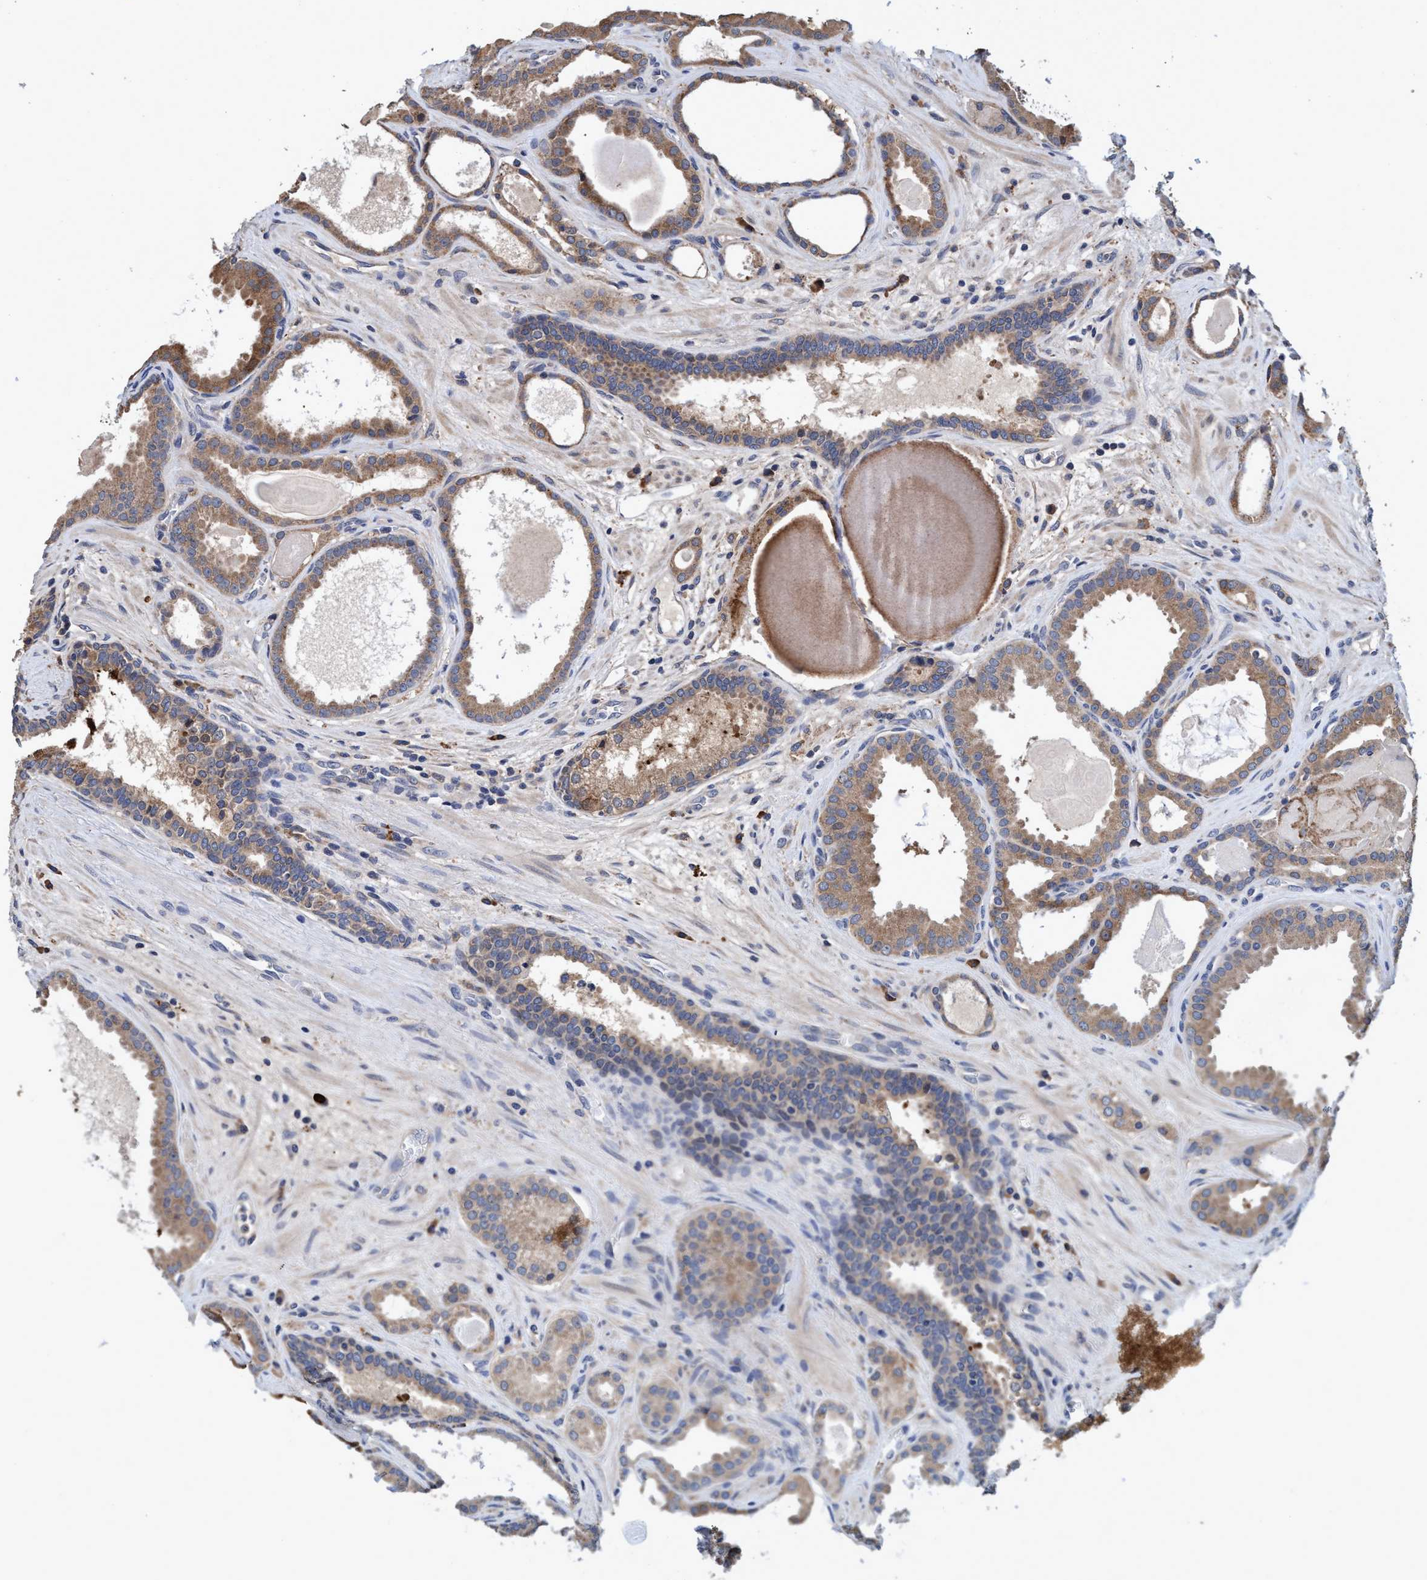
{"staining": {"intensity": "weak", "quantity": ">75%", "location": "cytoplasmic/membranous"}, "tissue": "prostate cancer", "cell_type": "Tumor cells", "image_type": "cancer", "snomed": [{"axis": "morphology", "description": "Adenocarcinoma, High grade"}, {"axis": "topography", "description": "Prostate"}], "caption": "High-magnification brightfield microscopy of adenocarcinoma (high-grade) (prostate) stained with DAB (brown) and counterstained with hematoxylin (blue). tumor cells exhibit weak cytoplasmic/membranous staining is present in about>75% of cells.", "gene": "CALCOCO2", "patient": {"sex": "male", "age": 60}}